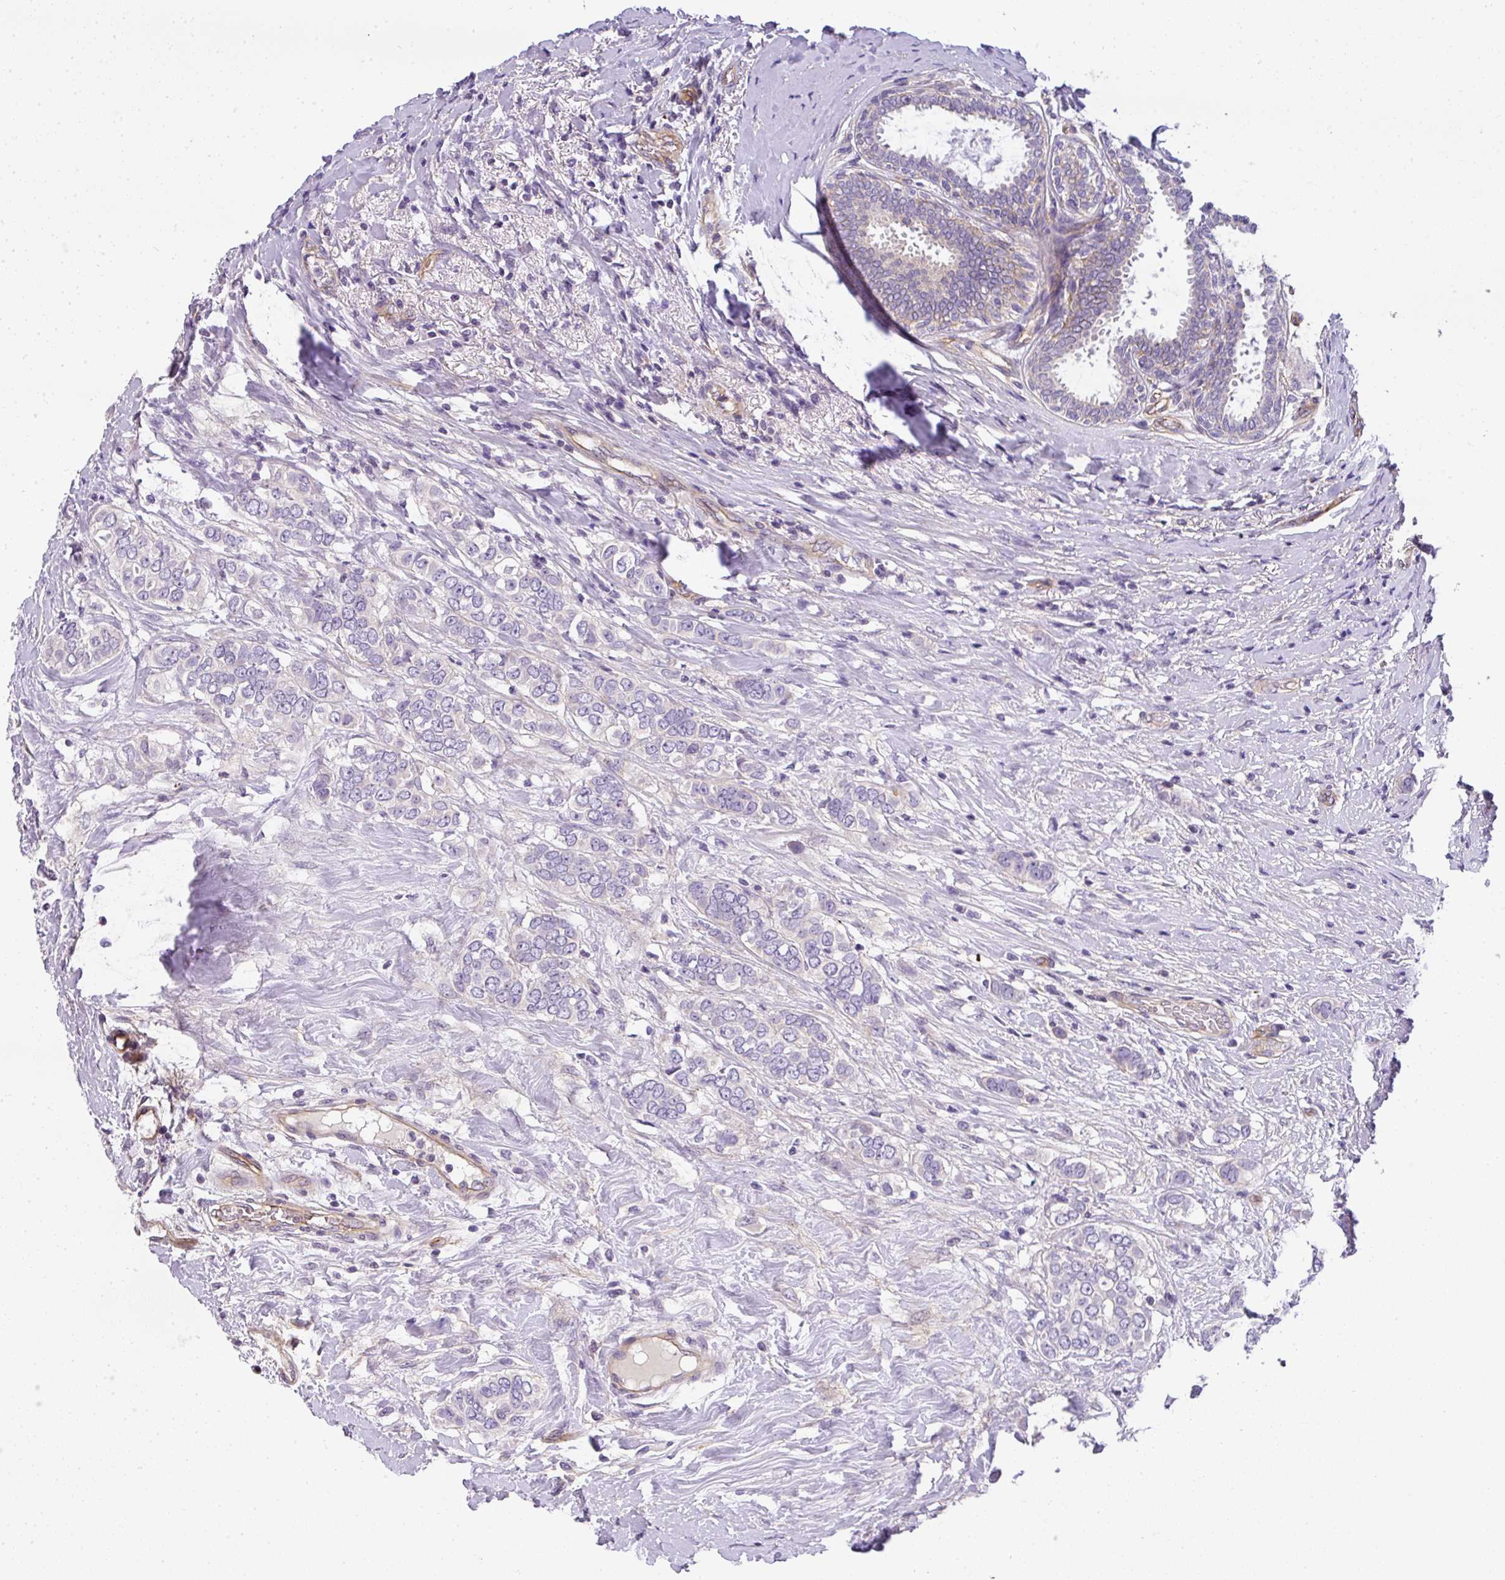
{"staining": {"intensity": "negative", "quantity": "none", "location": "none"}, "tissue": "breast cancer", "cell_type": "Tumor cells", "image_type": "cancer", "snomed": [{"axis": "morphology", "description": "Lobular carcinoma"}, {"axis": "topography", "description": "Breast"}], "caption": "This is a micrograph of immunohistochemistry (IHC) staining of breast lobular carcinoma, which shows no staining in tumor cells.", "gene": "OR11H4", "patient": {"sex": "female", "age": 51}}